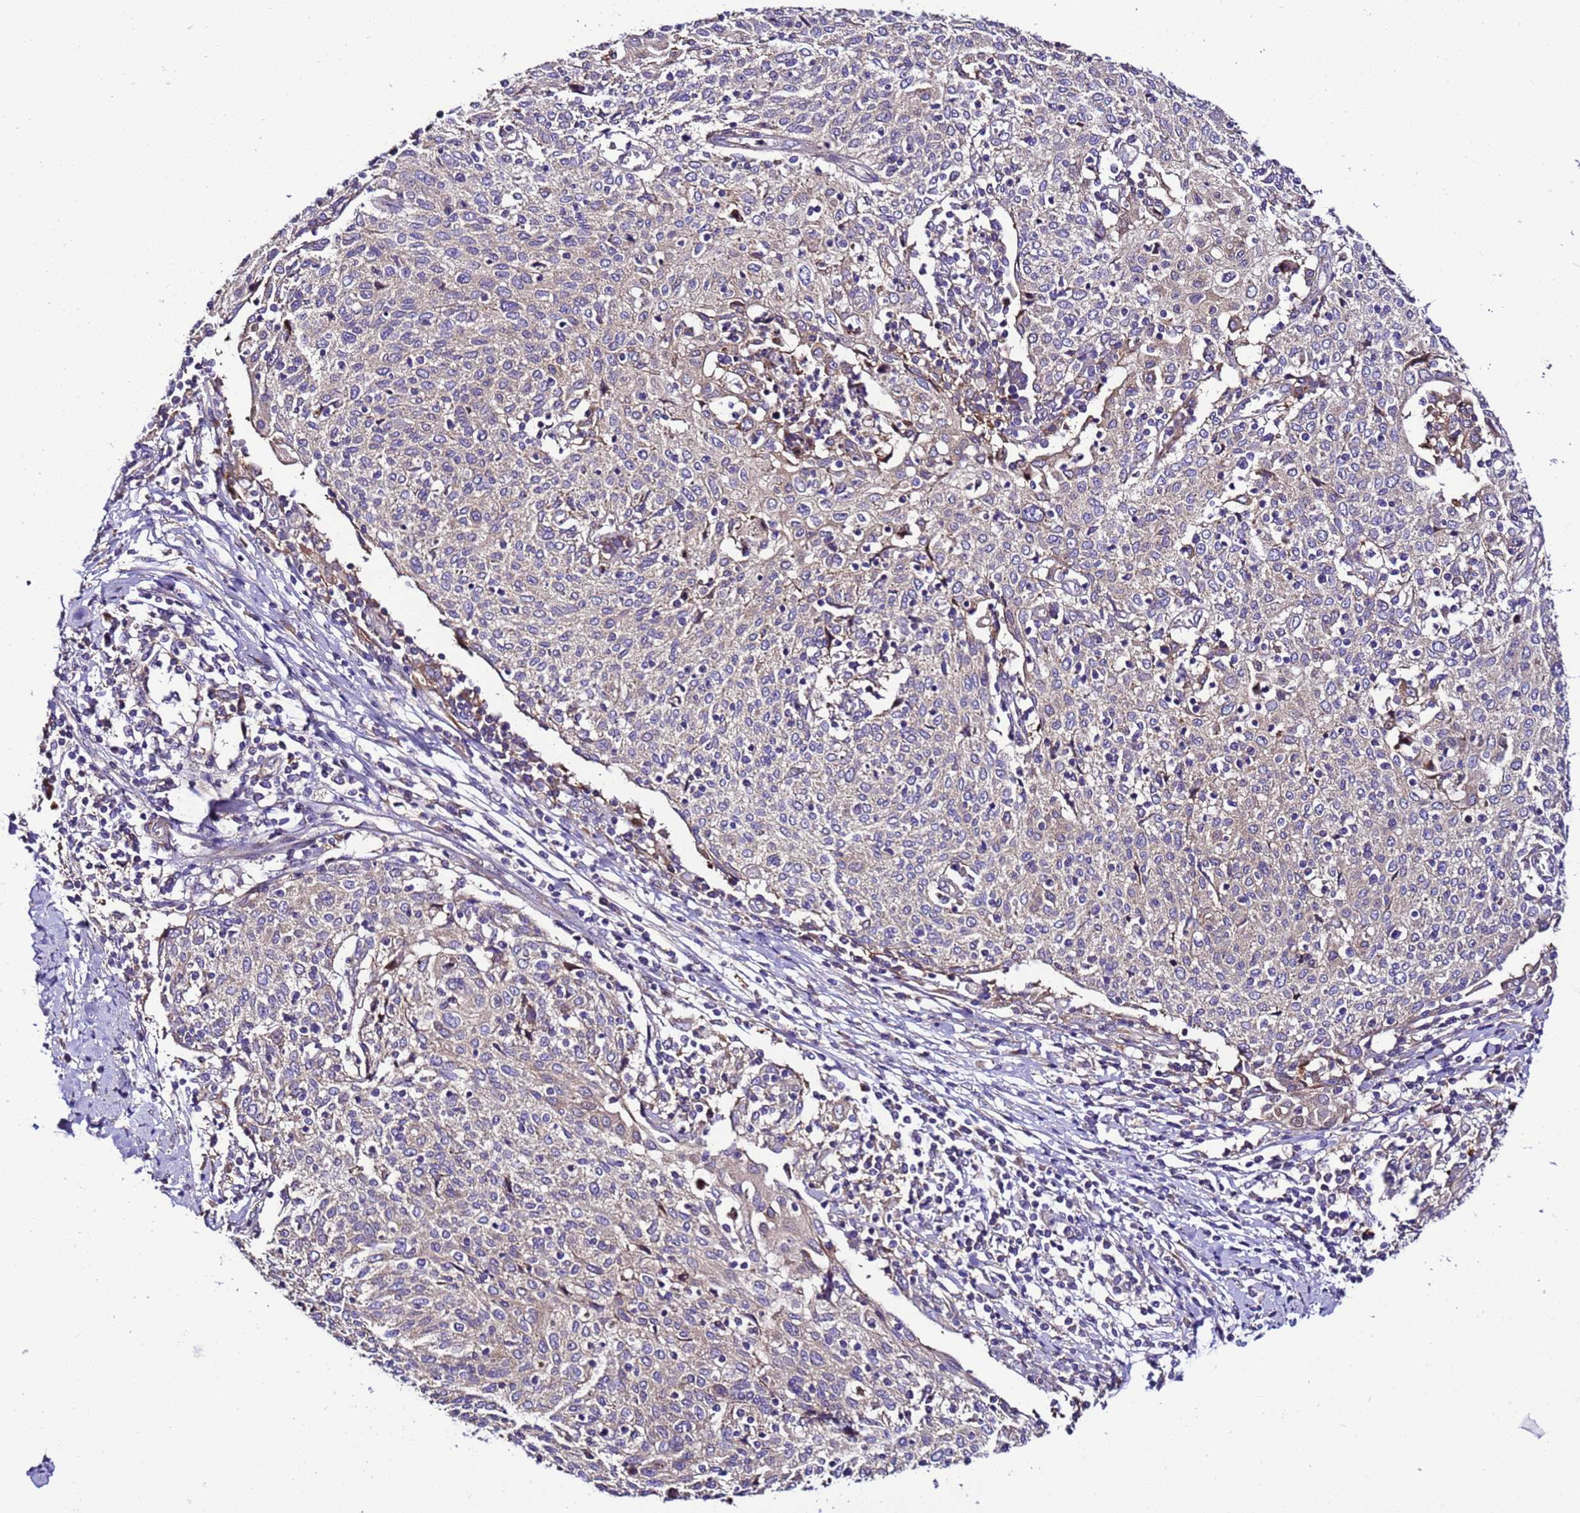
{"staining": {"intensity": "weak", "quantity": "<25%", "location": "cytoplasmic/membranous"}, "tissue": "cervical cancer", "cell_type": "Tumor cells", "image_type": "cancer", "snomed": [{"axis": "morphology", "description": "Squamous cell carcinoma, NOS"}, {"axis": "topography", "description": "Cervix"}], "caption": "Tumor cells show no significant protein expression in cervical cancer (squamous cell carcinoma). (DAB (3,3'-diaminobenzidine) IHC, high magnification).", "gene": "ZNF417", "patient": {"sex": "female", "age": 52}}